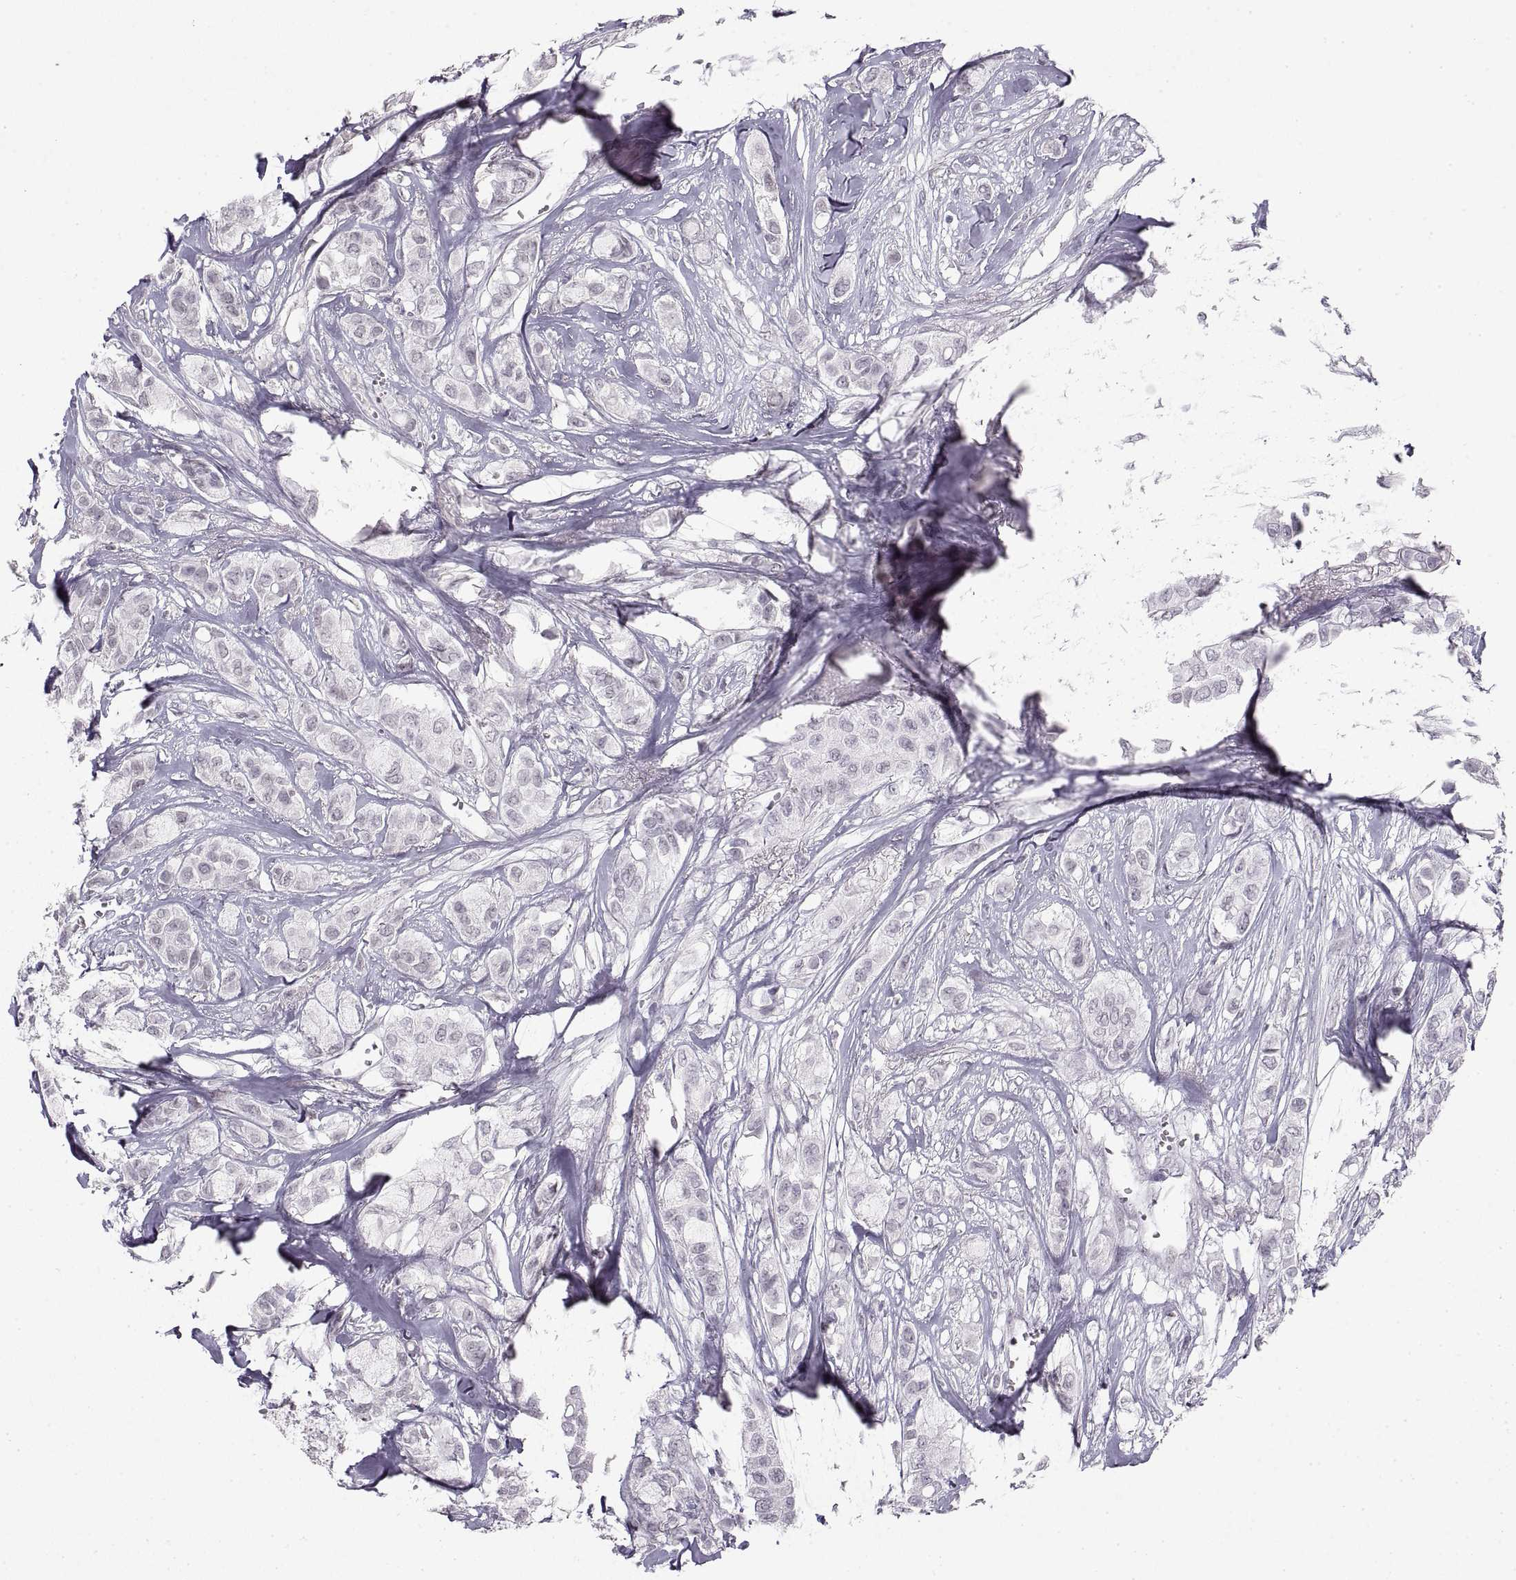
{"staining": {"intensity": "negative", "quantity": "none", "location": "none"}, "tissue": "breast cancer", "cell_type": "Tumor cells", "image_type": "cancer", "snomed": [{"axis": "morphology", "description": "Duct carcinoma"}, {"axis": "topography", "description": "Breast"}], "caption": "A histopathology image of breast intraductal carcinoma stained for a protein shows no brown staining in tumor cells.", "gene": "NANOS3", "patient": {"sex": "female", "age": 85}}